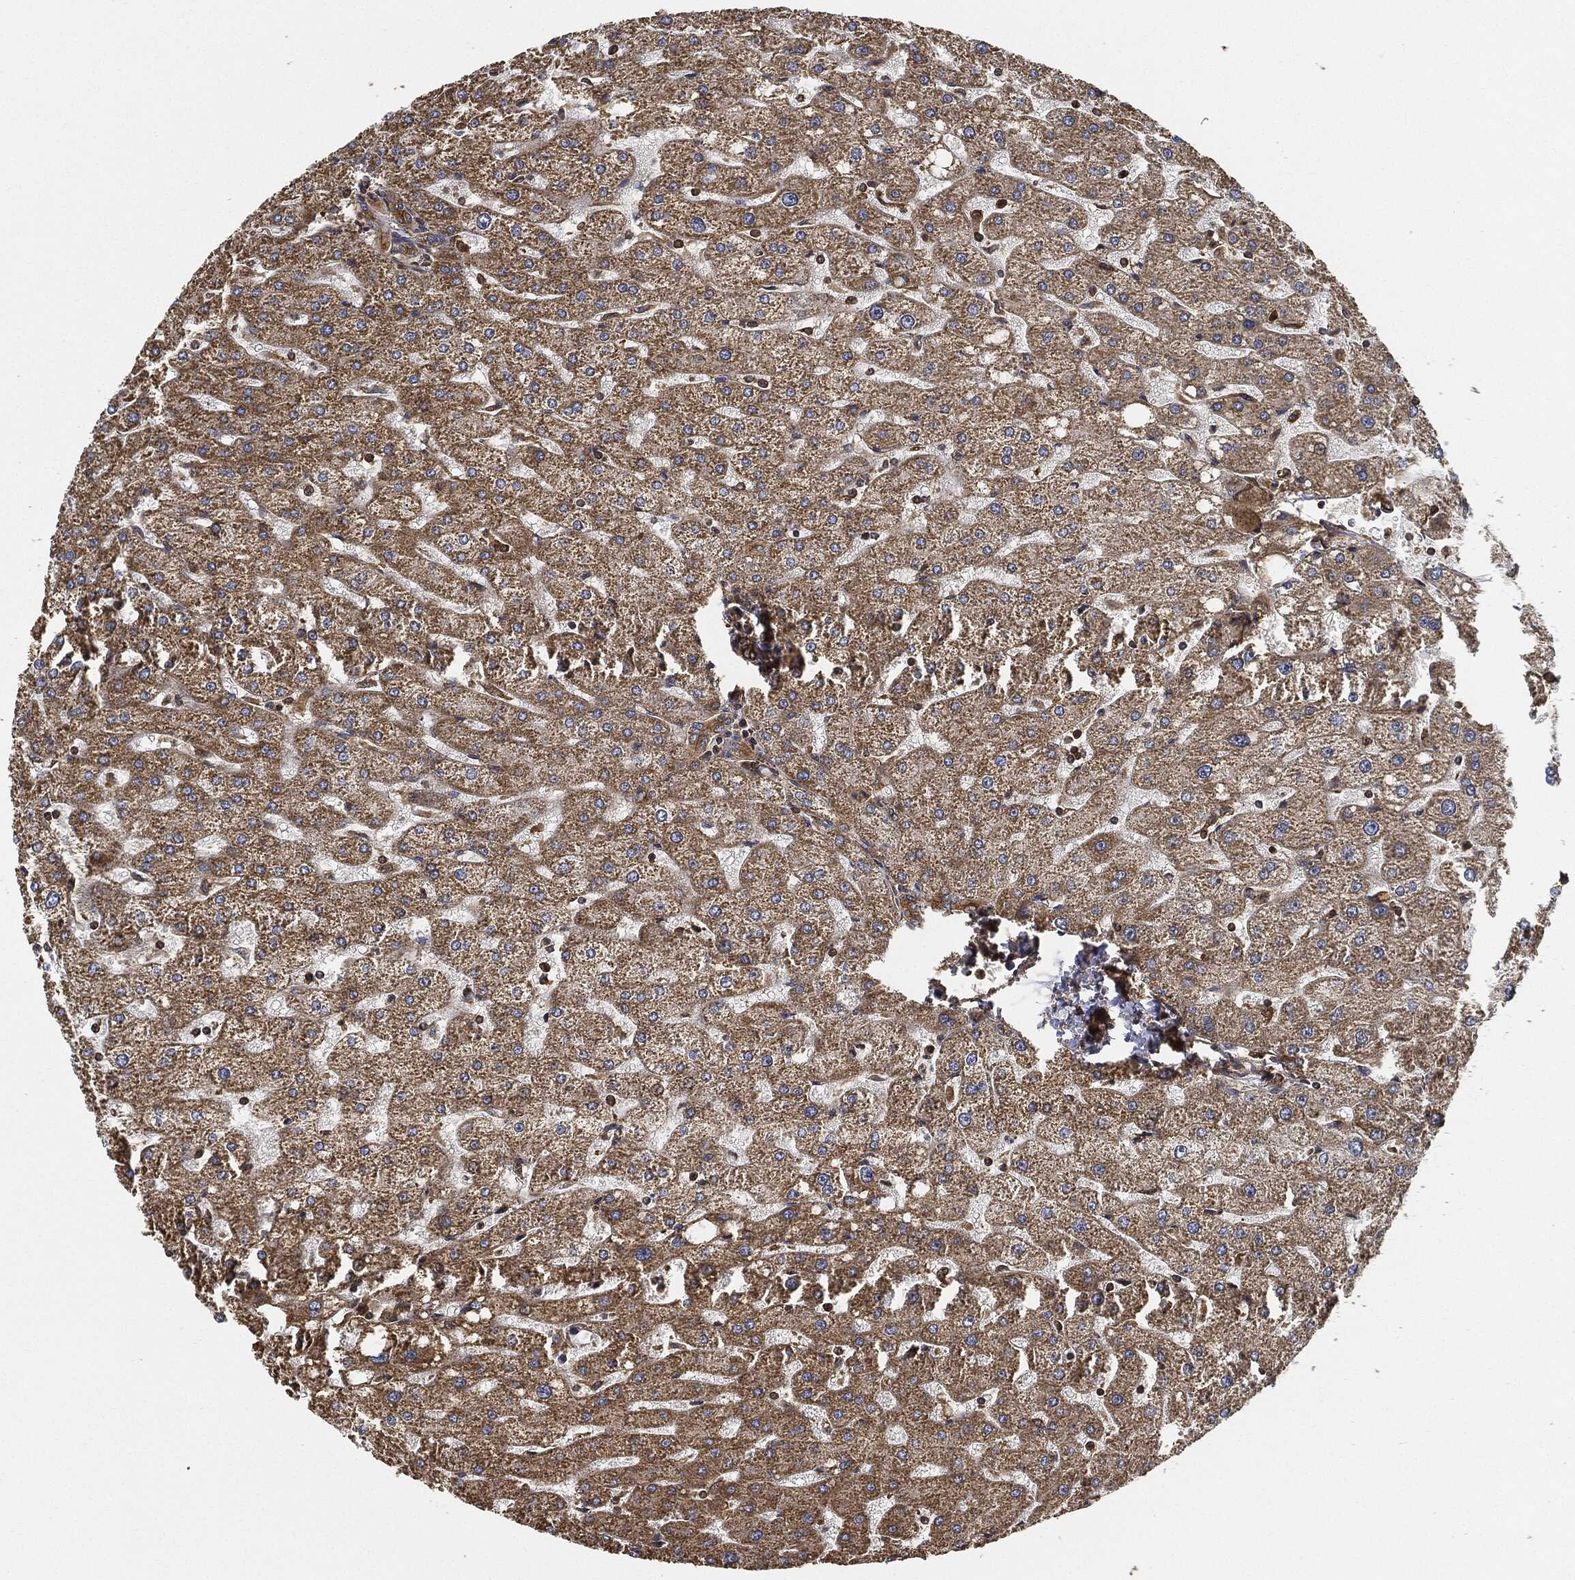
{"staining": {"intensity": "weak", "quantity": ">75%", "location": "cytoplasmic/membranous"}, "tissue": "liver", "cell_type": "Cholangiocytes", "image_type": "normal", "snomed": [{"axis": "morphology", "description": "Normal tissue, NOS"}, {"axis": "topography", "description": "Liver"}], "caption": "Liver stained with DAB IHC exhibits low levels of weak cytoplasmic/membranous positivity in approximately >75% of cholangiocytes.", "gene": "CEP290", "patient": {"sex": "male", "age": 67}}